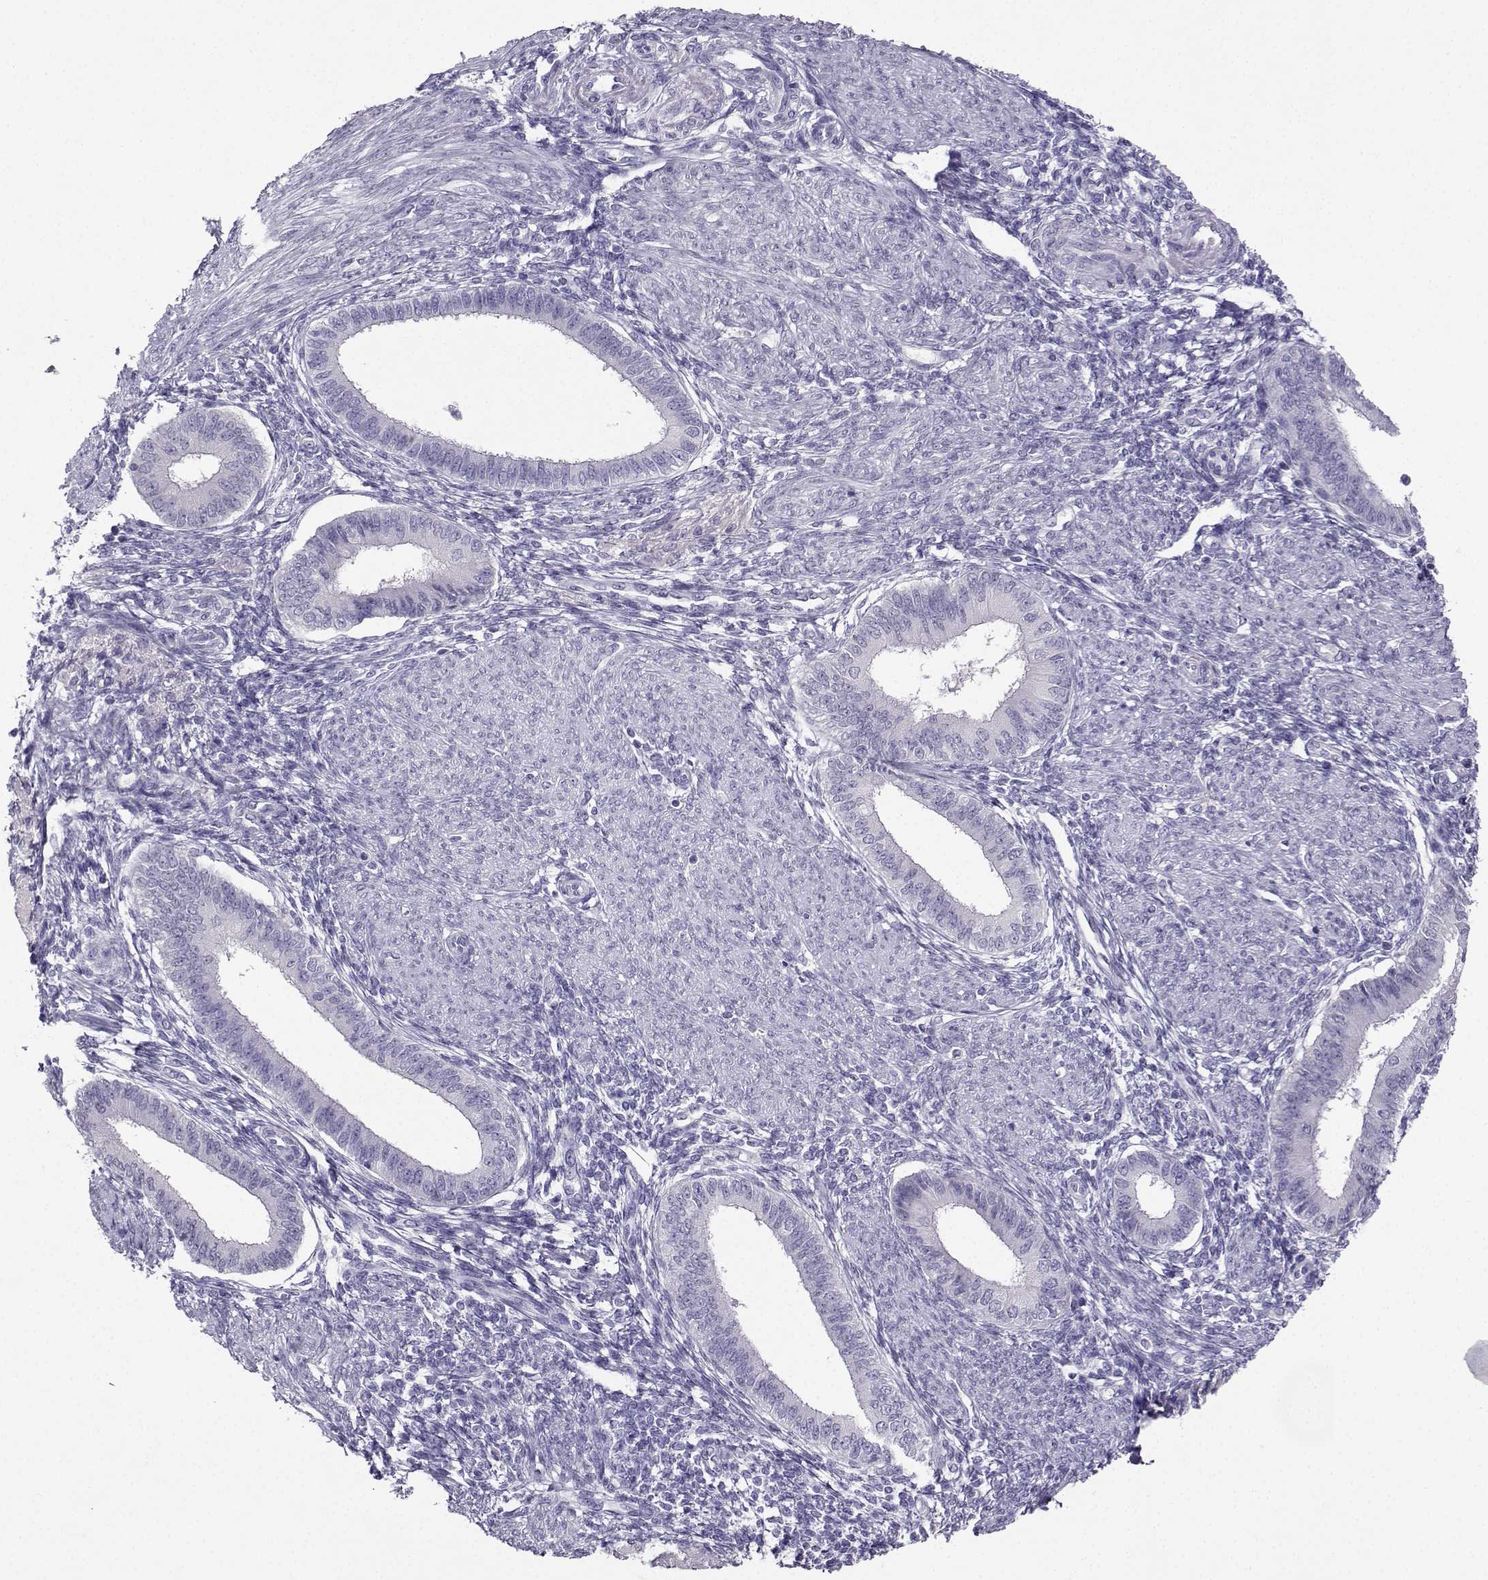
{"staining": {"intensity": "negative", "quantity": "none", "location": "none"}, "tissue": "endometrium", "cell_type": "Cells in endometrial stroma", "image_type": "normal", "snomed": [{"axis": "morphology", "description": "Normal tissue, NOS"}, {"axis": "topography", "description": "Endometrium"}], "caption": "Cells in endometrial stroma show no significant protein expression in unremarkable endometrium. The staining was performed using DAB to visualize the protein expression in brown, while the nuclei were stained in blue with hematoxylin (Magnification: 20x).", "gene": "GRIK4", "patient": {"sex": "female", "age": 39}}